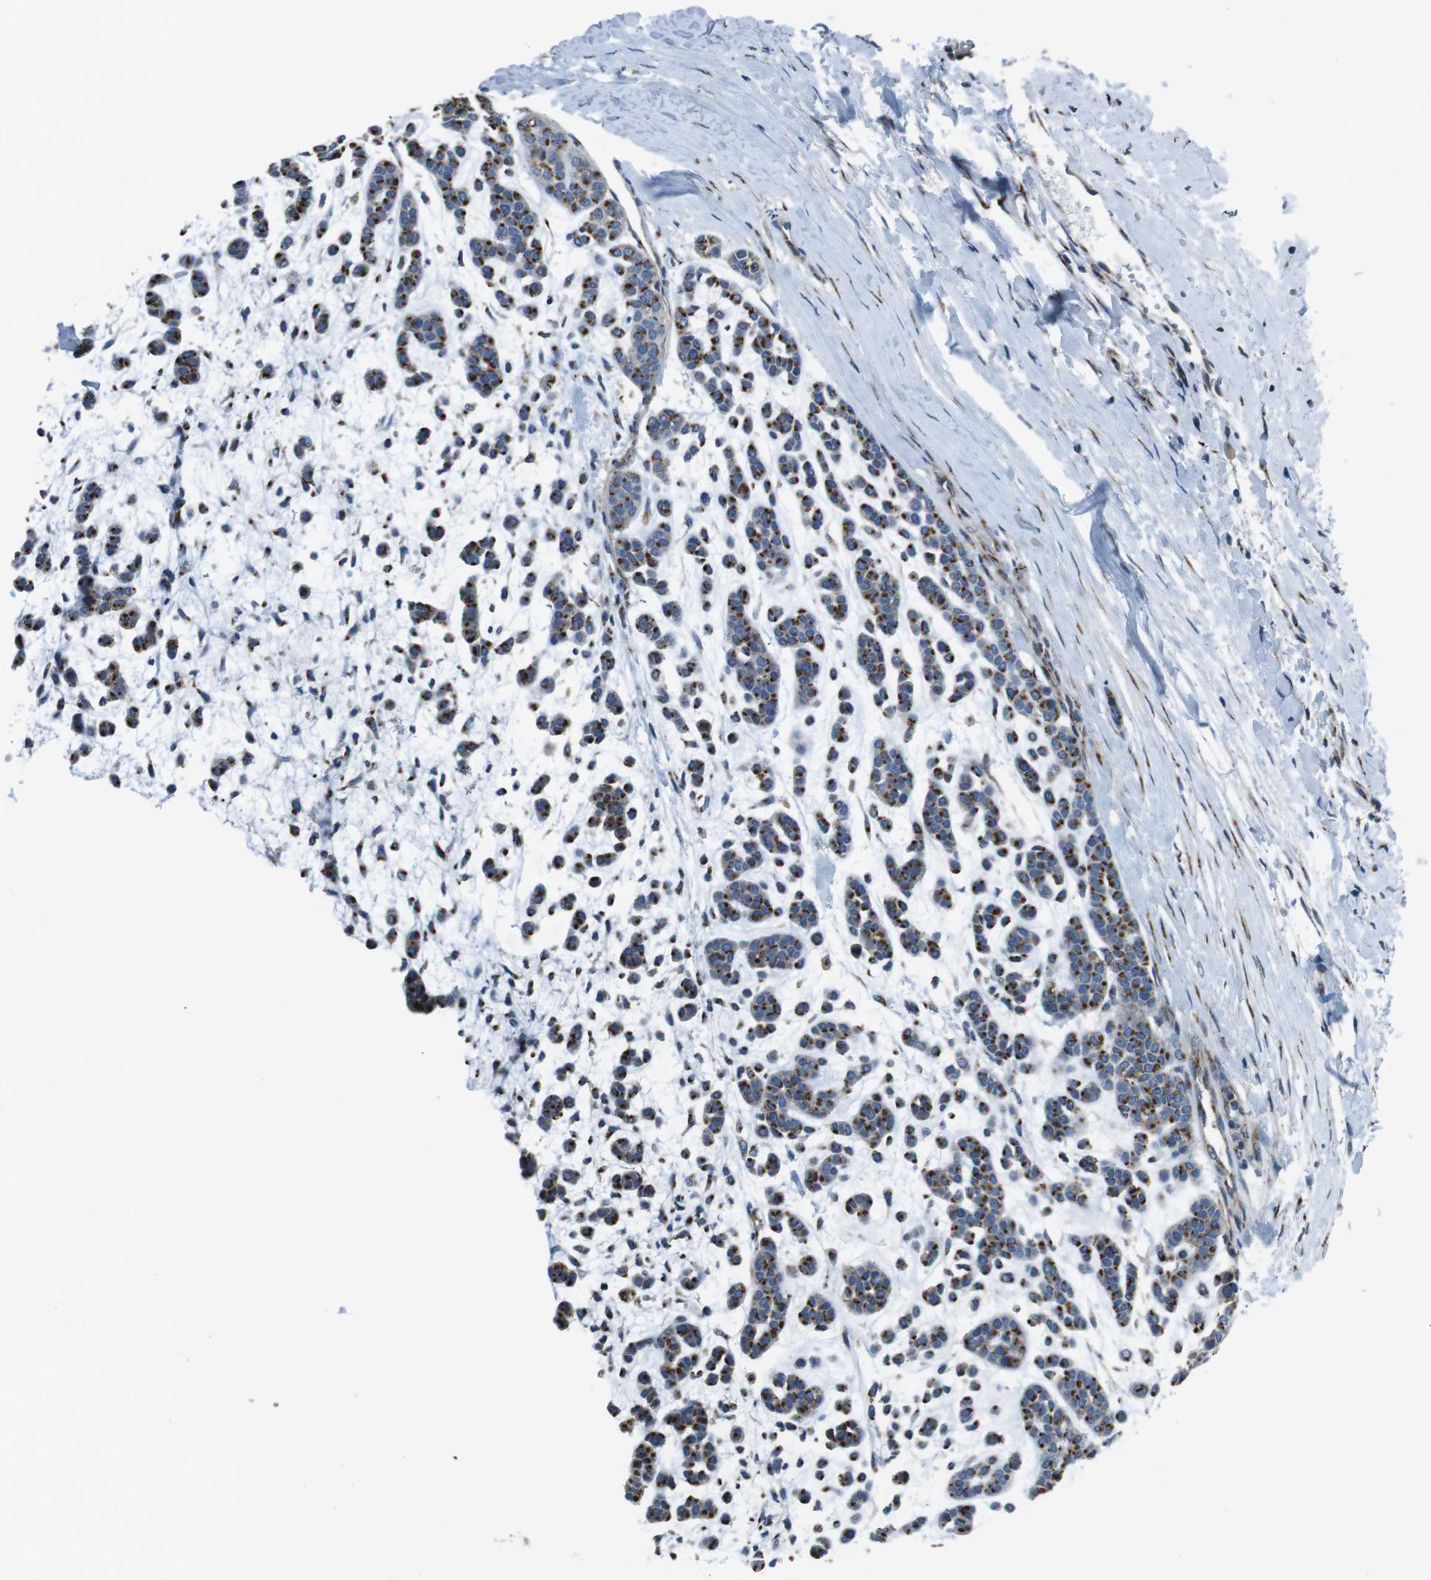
{"staining": {"intensity": "moderate", "quantity": ">75%", "location": "cytoplasmic/membranous"}, "tissue": "head and neck cancer", "cell_type": "Tumor cells", "image_type": "cancer", "snomed": [{"axis": "morphology", "description": "Adenocarcinoma, NOS"}, {"axis": "morphology", "description": "Adenoma, NOS"}, {"axis": "topography", "description": "Head-Neck"}], "caption": "An immunohistochemistry (IHC) micrograph of neoplastic tissue is shown. Protein staining in brown highlights moderate cytoplasmic/membranous positivity in head and neck cancer within tumor cells. The staining was performed using DAB (3,3'-diaminobenzidine), with brown indicating positive protein expression. Nuclei are stained blue with hematoxylin.", "gene": "RAB6A", "patient": {"sex": "female", "age": 55}}